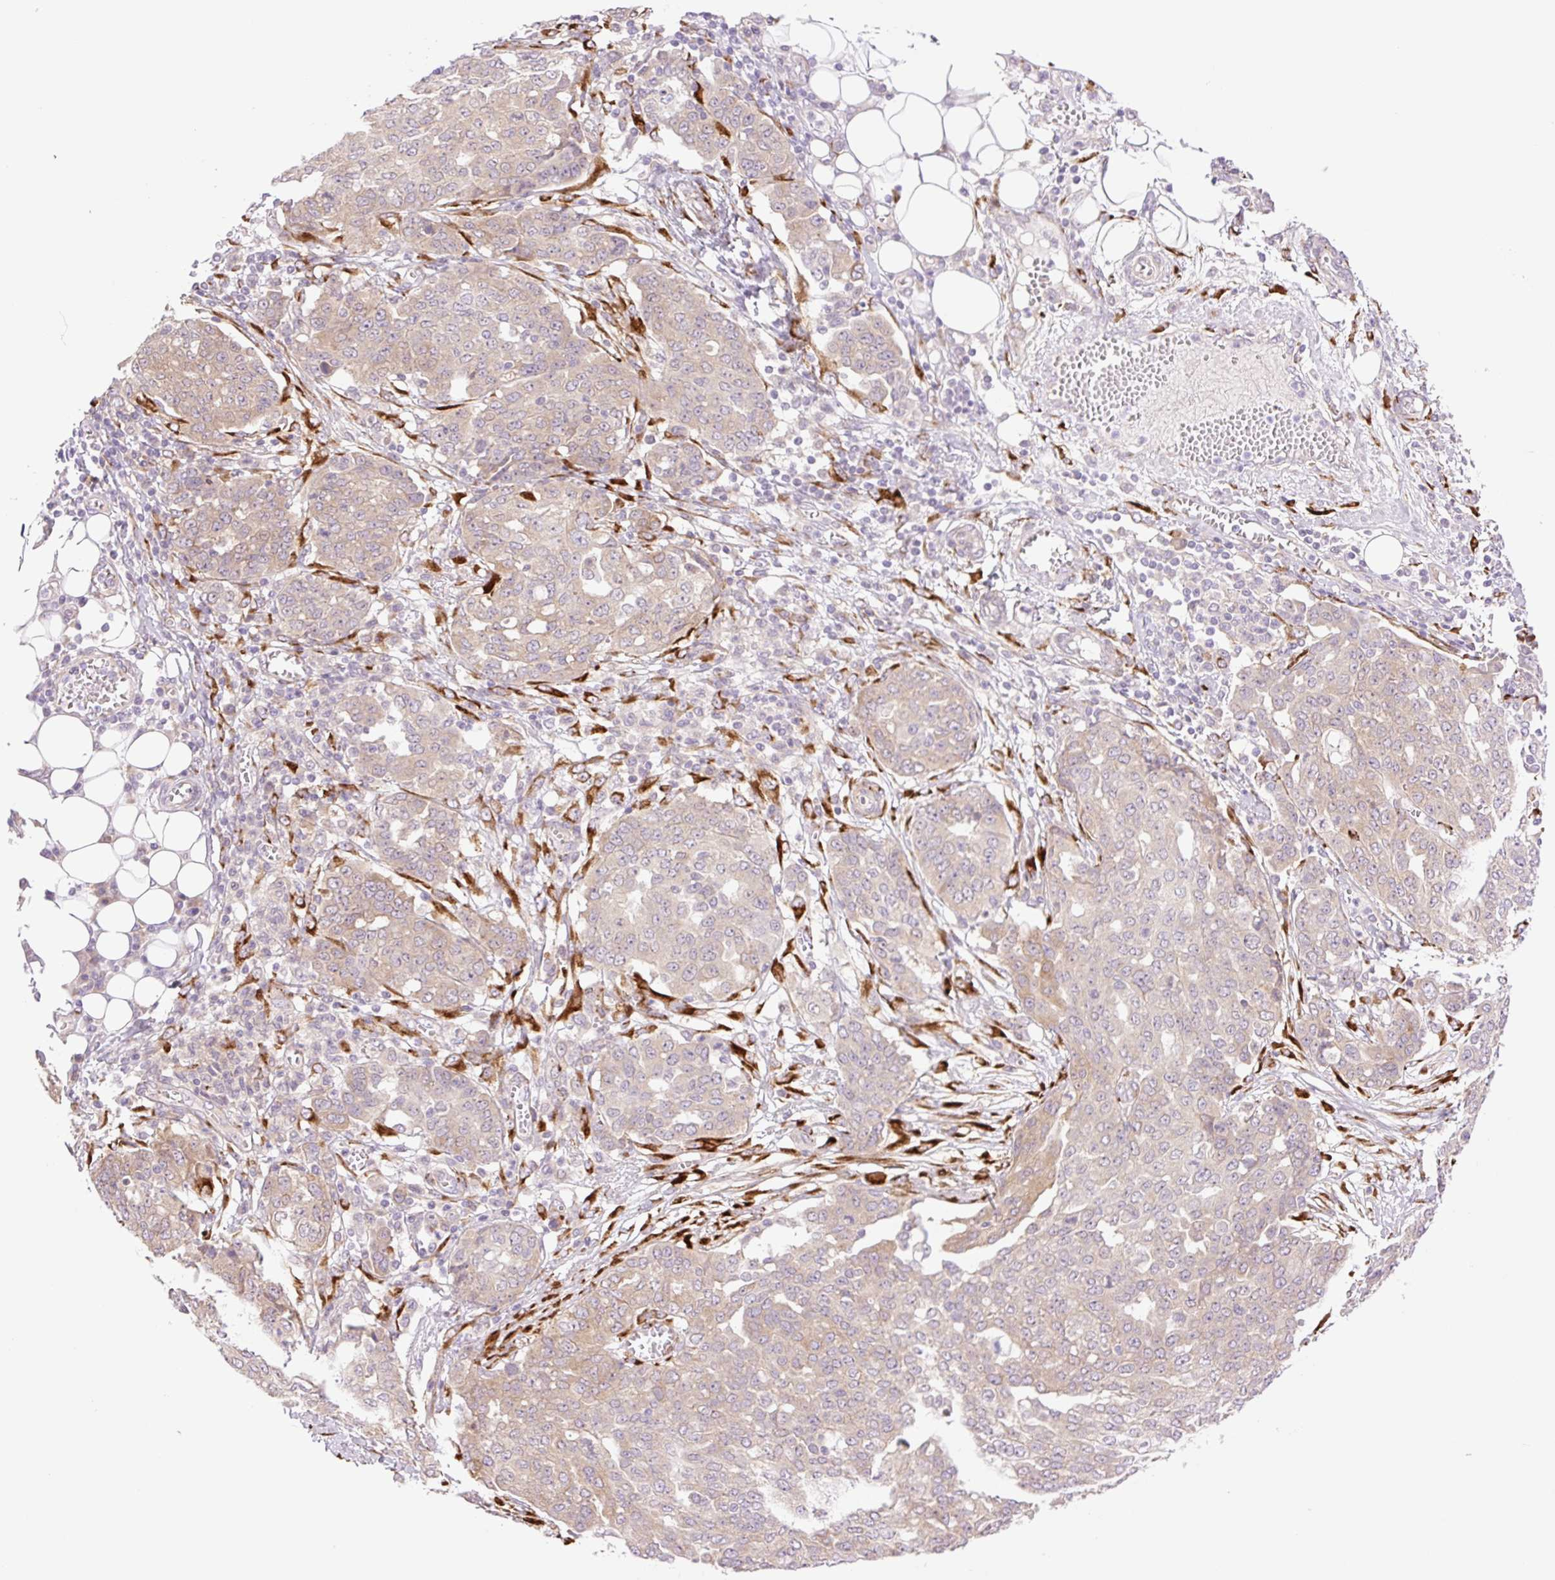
{"staining": {"intensity": "weak", "quantity": ">75%", "location": "cytoplasmic/membranous"}, "tissue": "ovarian cancer", "cell_type": "Tumor cells", "image_type": "cancer", "snomed": [{"axis": "morphology", "description": "Cystadenocarcinoma, serous, NOS"}, {"axis": "topography", "description": "Soft tissue"}, {"axis": "topography", "description": "Ovary"}], "caption": "High-magnification brightfield microscopy of ovarian cancer (serous cystadenocarcinoma) stained with DAB (3,3'-diaminobenzidine) (brown) and counterstained with hematoxylin (blue). tumor cells exhibit weak cytoplasmic/membranous expression is identified in approximately>75% of cells. The staining was performed using DAB (3,3'-diaminobenzidine), with brown indicating positive protein expression. Nuclei are stained blue with hematoxylin.", "gene": "COL5A1", "patient": {"sex": "female", "age": 57}}